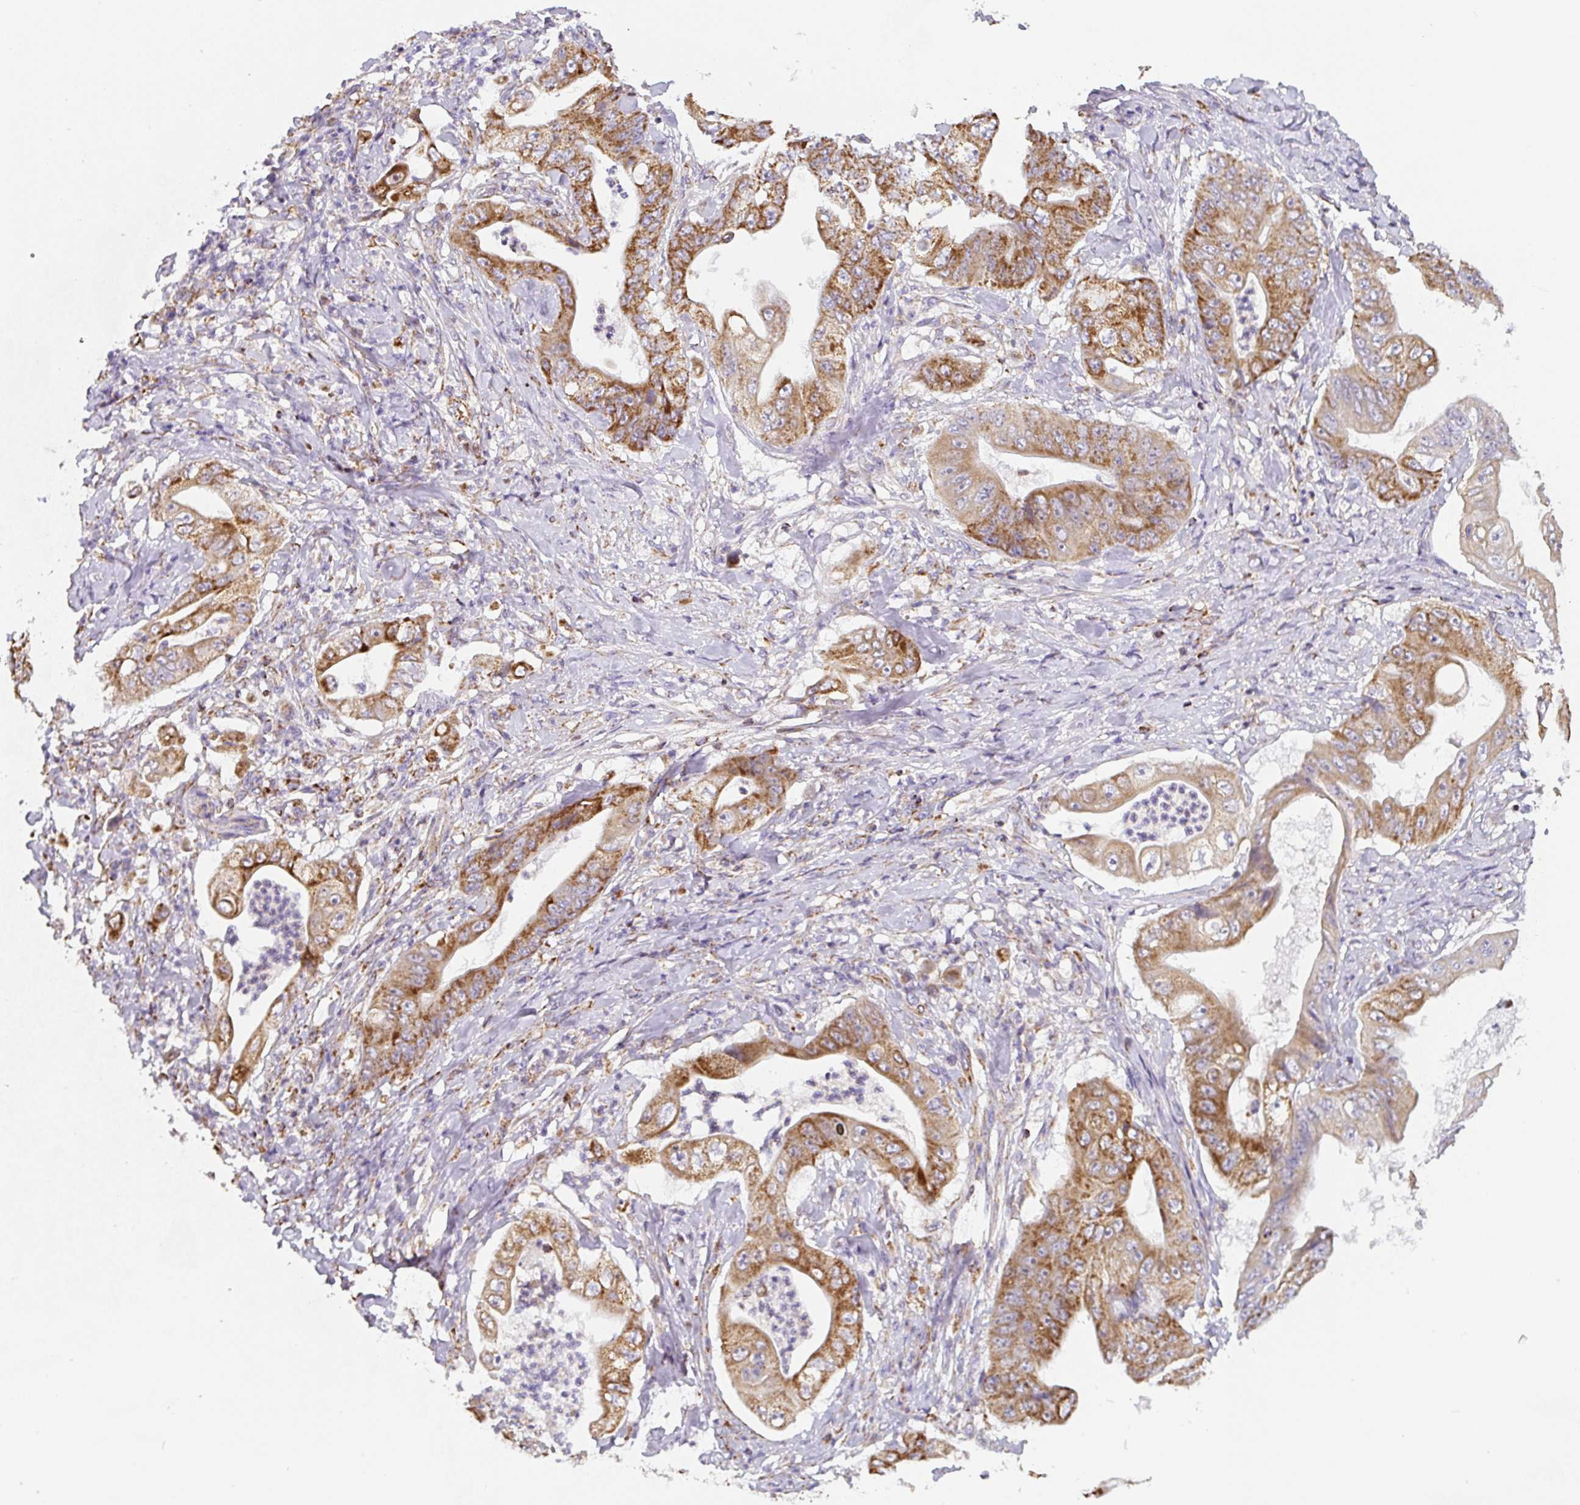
{"staining": {"intensity": "strong", "quantity": ">75%", "location": "cytoplasmic/membranous"}, "tissue": "stomach cancer", "cell_type": "Tumor cells", "image_type": "cancer", "snomed": [{"axis": "morphology", "description": "Adenocarcinoma, NOS"}, {"axis": "topography", "description": "Stomach"}], "caption": "Immunohistochemistry (IHC) image of neoplastic tissue: adenocarcinoma (stomach) stained using immunohistochemistry (IHC) demonstrates high levels of strong protein expression localized specifically in the cytoplasmic/membranous of tumor cells, appearing as a cytoplasmic/membranous brown color.", "gene": "MT-CO2", "patient": {"sex": "female", "age": 73}}